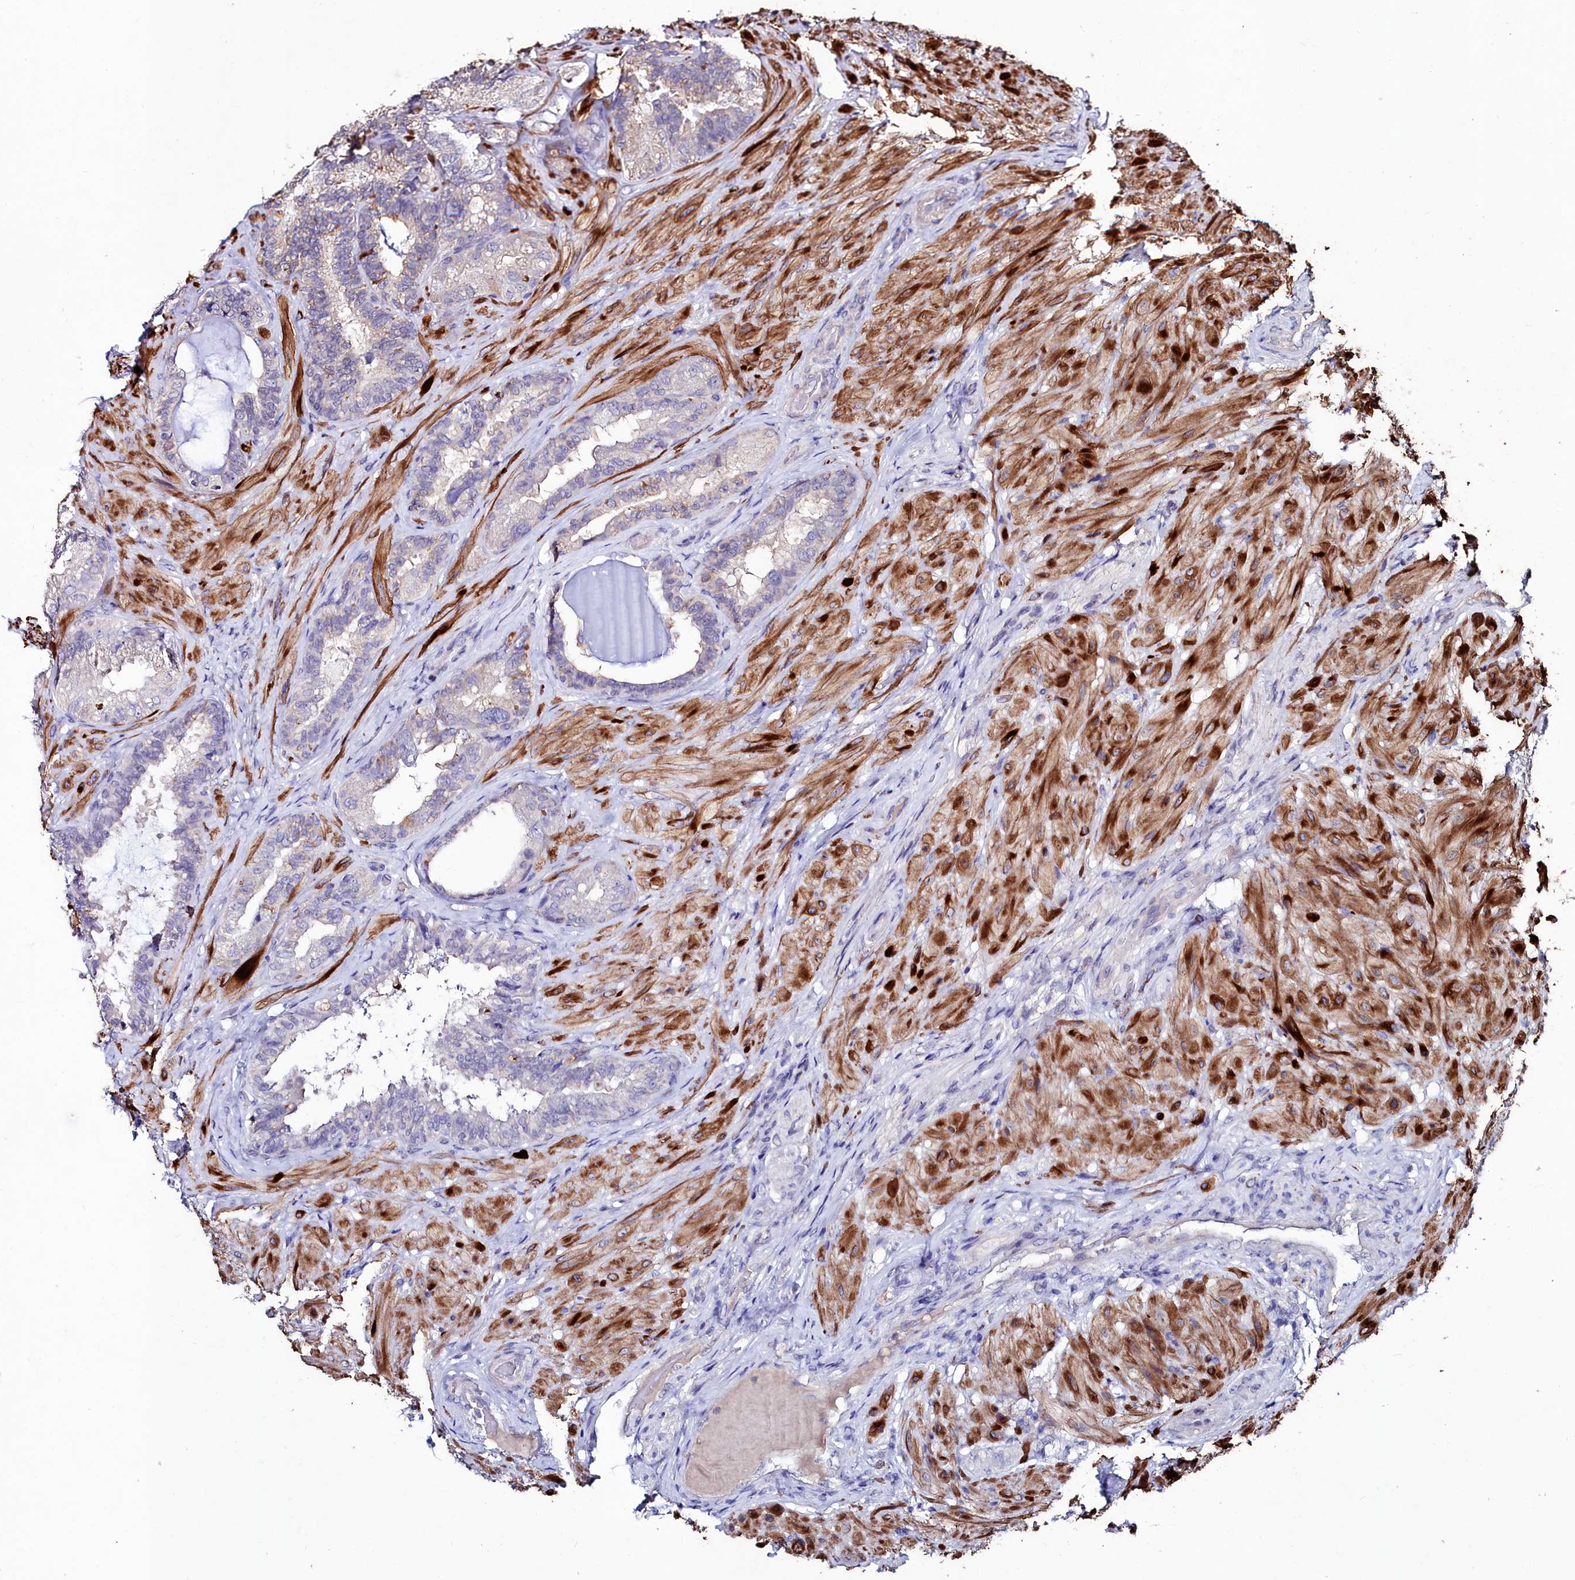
{"staining": {"intensity": "negative", "quantity": "none", "location": "none"}, "tissue": "seminal vesicle", "cell_type": "Glandular cells", "image_type": "normal", "snomed": [{"axis": "morphology", "description": "Normal tissue, NOS"}, {"axis": "topography", "description": "Prostate and seminal vesicle, NOS"}, {"axis": "topography", "description": "Prostate"}, {"axis": "topography", "description": "Seminal veicle"}], "caption": "Immunohistochemistry (IHC) photomicrograph of unremarkable seminal vesicle: human seminal vesicle stained with DAB exhibits no significant protein staining in glandular cells.", "gene": "AMBRA1", "patient": {"sex": "male", "age": 67}}